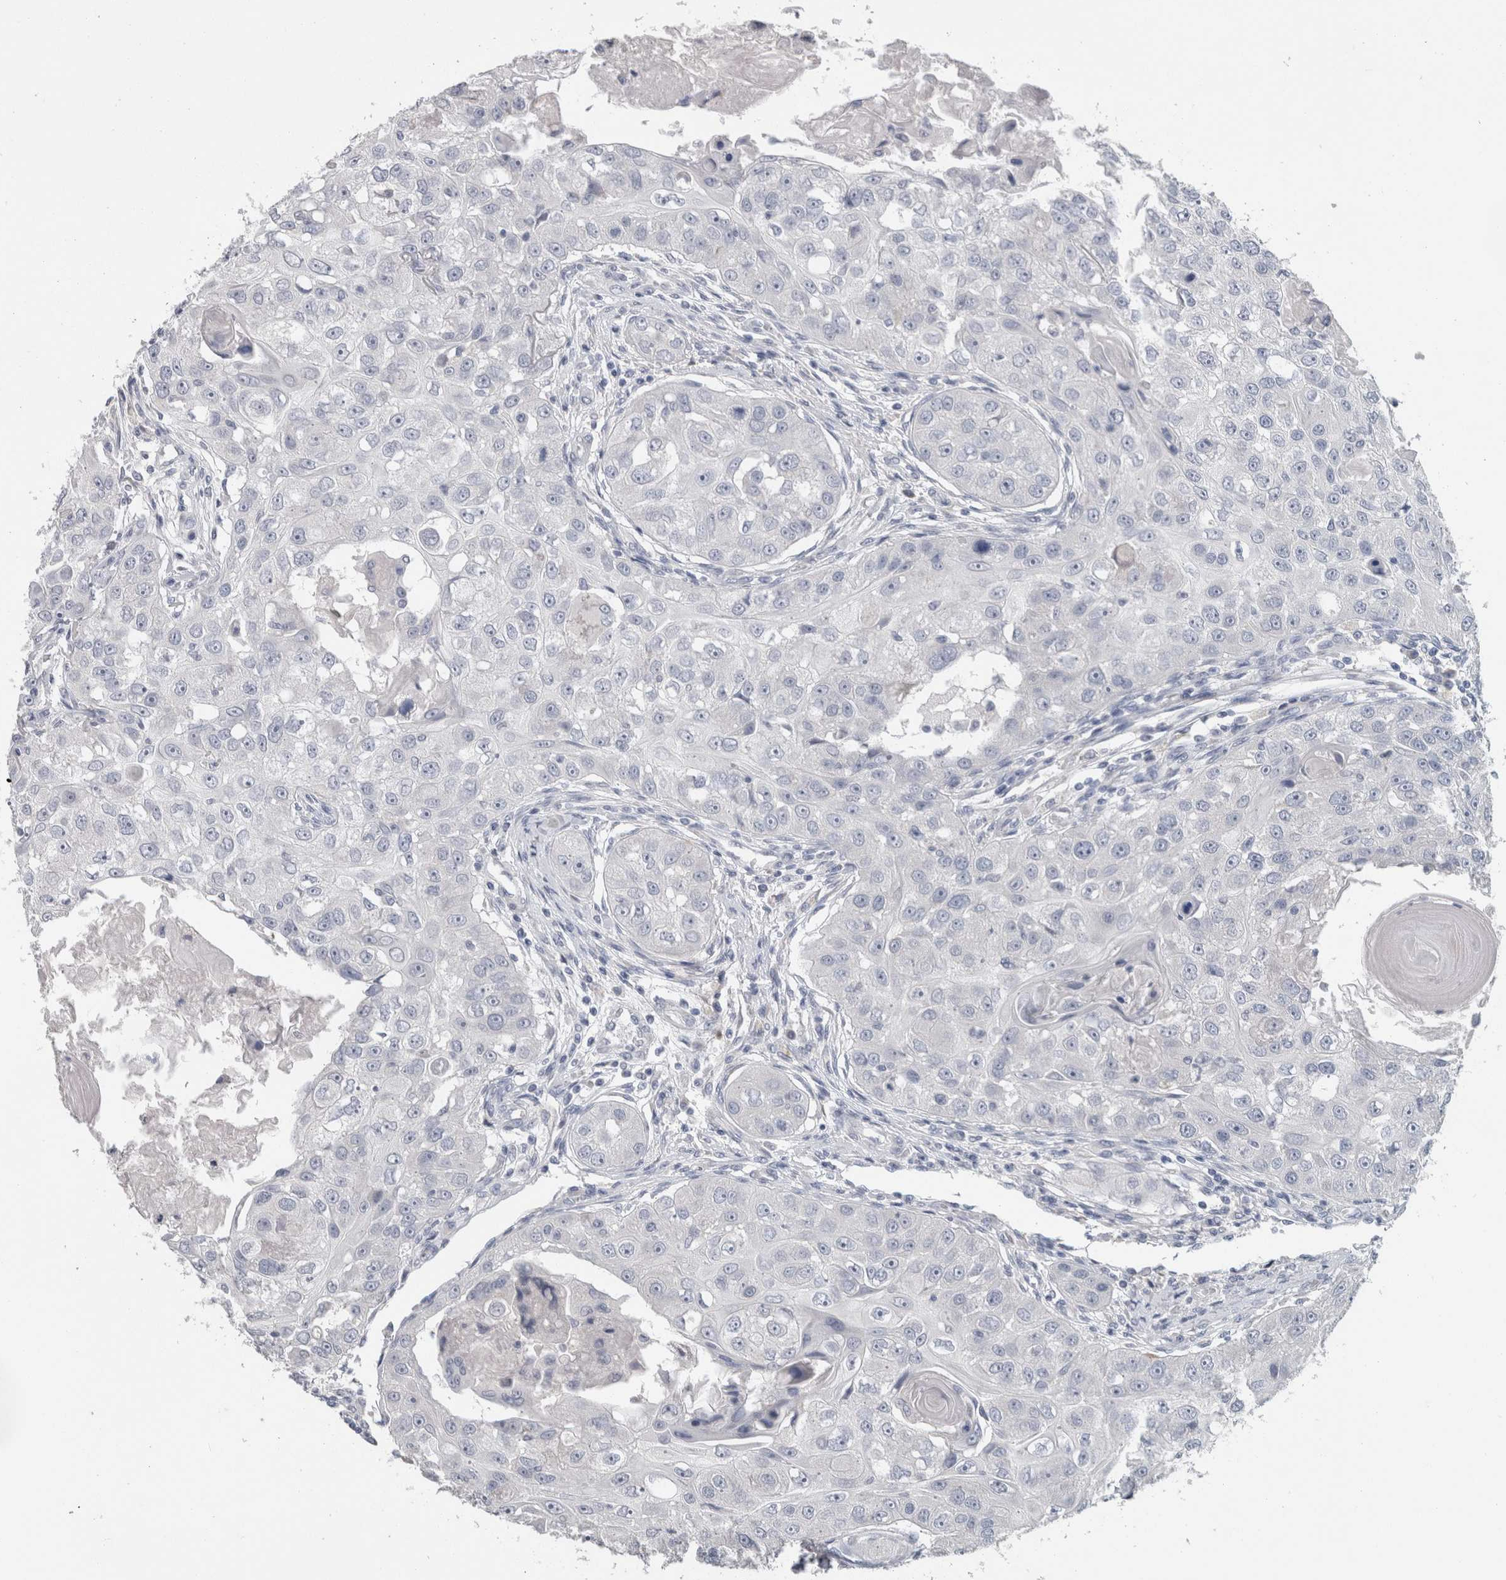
{"staining": {"intensity": "negative", "quantity": "none", "location": "none"}, "tissue": "head and neck cancer", "cell_type": "Tumor cells", "image_type": "cancer", "snomed": [{"axis": "morphology", "description": "Normal tissue, NOS"}, {"axis": "morphology", "description": "Squamous cell carcinoma, NOS"}, {"axis": "topography", "description": "Skeletal muscle"}, {"axis": "topography", "description": "Head-Neck"}], "caption": "Immunohistochemical staining of human head and neck cancer demonstrates no significant expression in tumor cells. (DAB (3,3'-diaminobenzidine) IHC visualized using brightfield microscopy, high magnification).", "gene": "NEFM", "patient": {"sex": "male", "age": 51}}